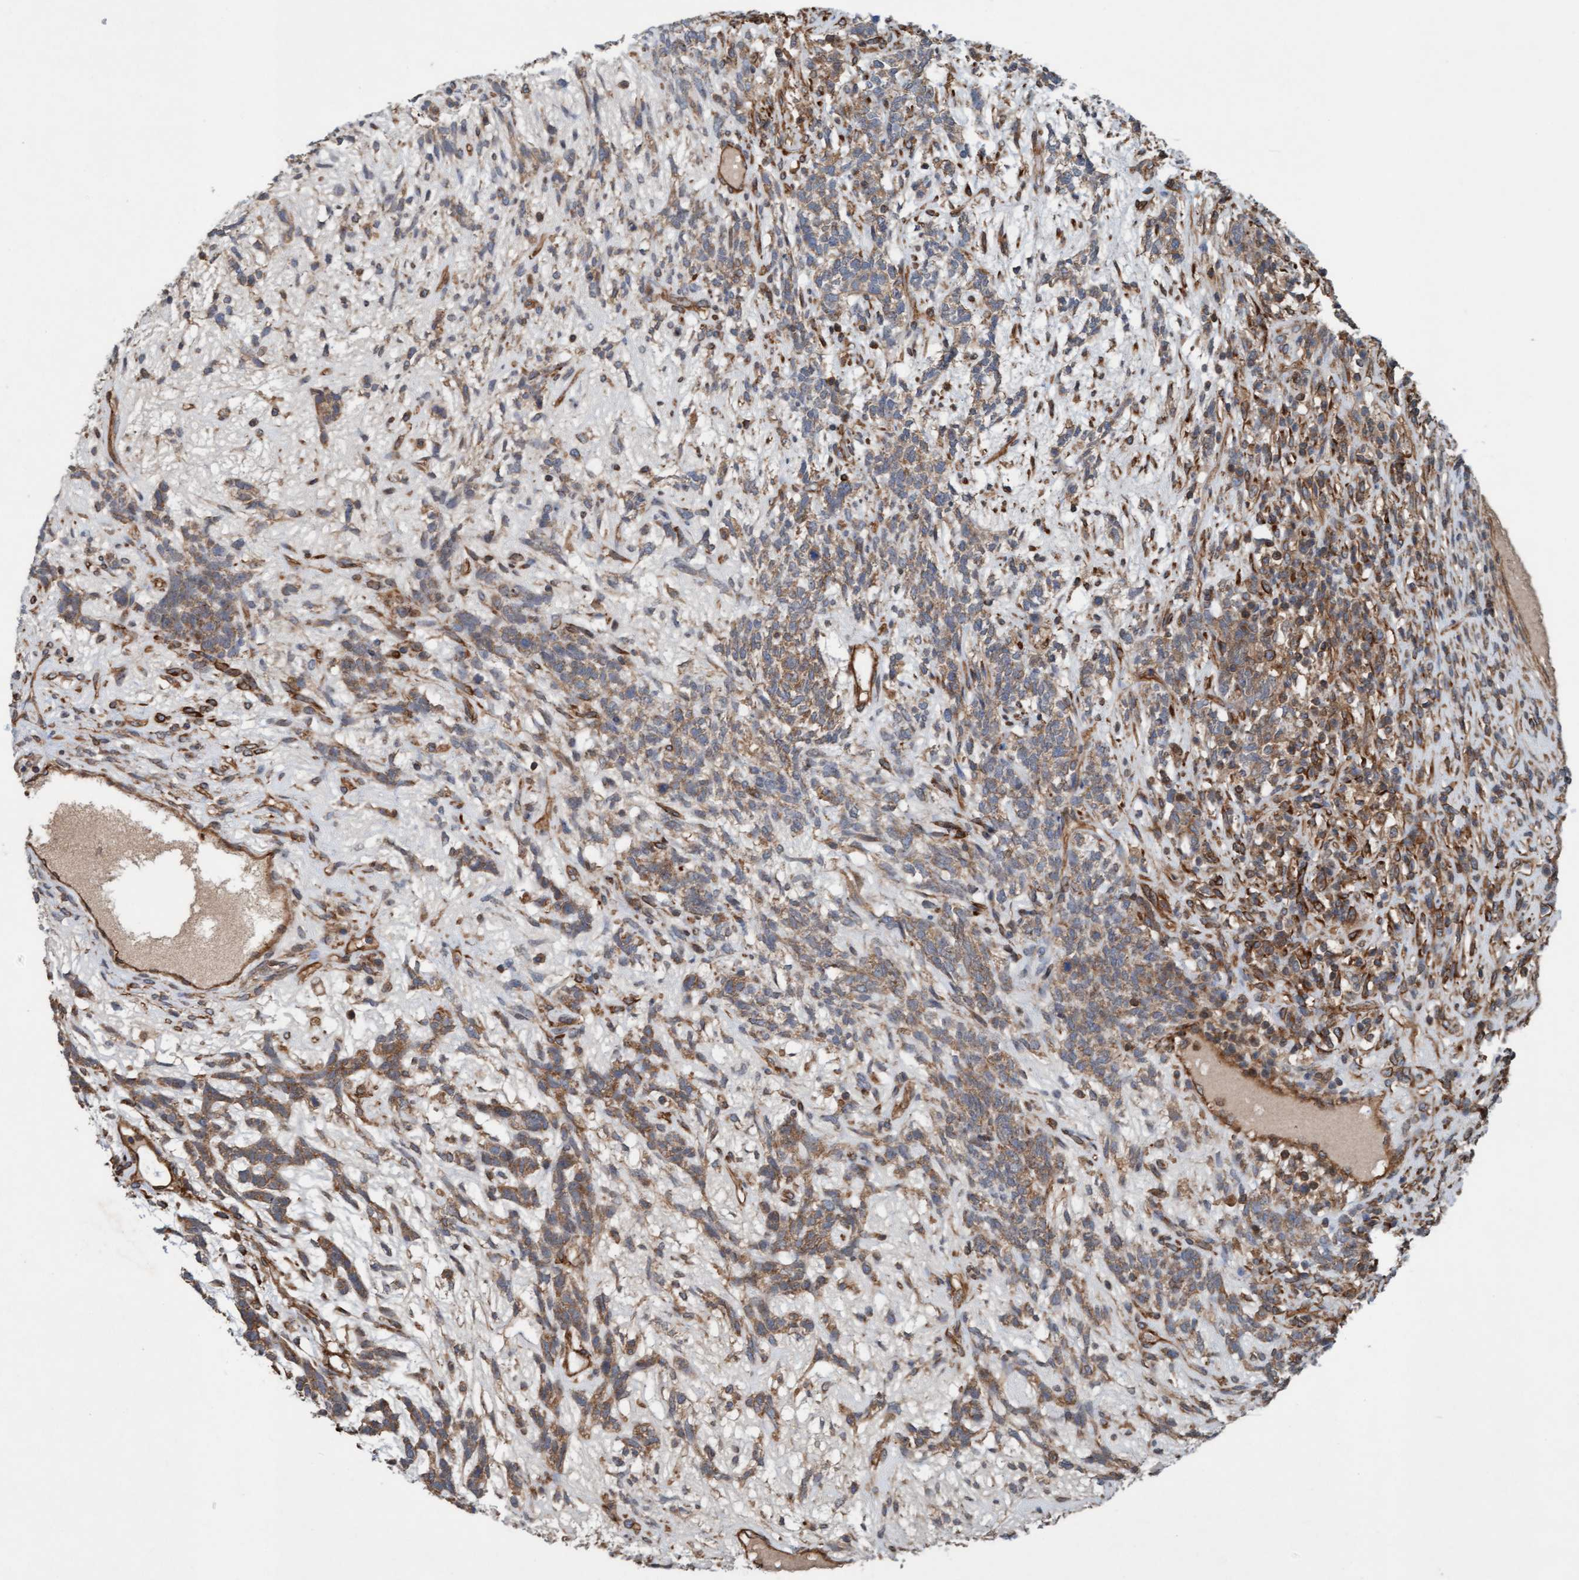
{"staining": {"intensity": "moderate", "quantity": ">75%", "location": "cytoplasmic/membranous"}, "tissue": "testis cancer", "cell_type": "Tumor cells", "image_type": "cancer", "snomed": [{"axis": "morphology", "description": "Seminoma, NOS"}, {"axis": "topography", "description": "Testis"}], "caption": "An image of human testis seminoma stained for a protein demonstrates moderate cytoplasmic/membranous brown staining in tumor cells. The protein of interest is shown in brown color, while the nuclei are stained blue.", "gene": "ERAL1", "patient": {"sex": "male", "age": 28}}